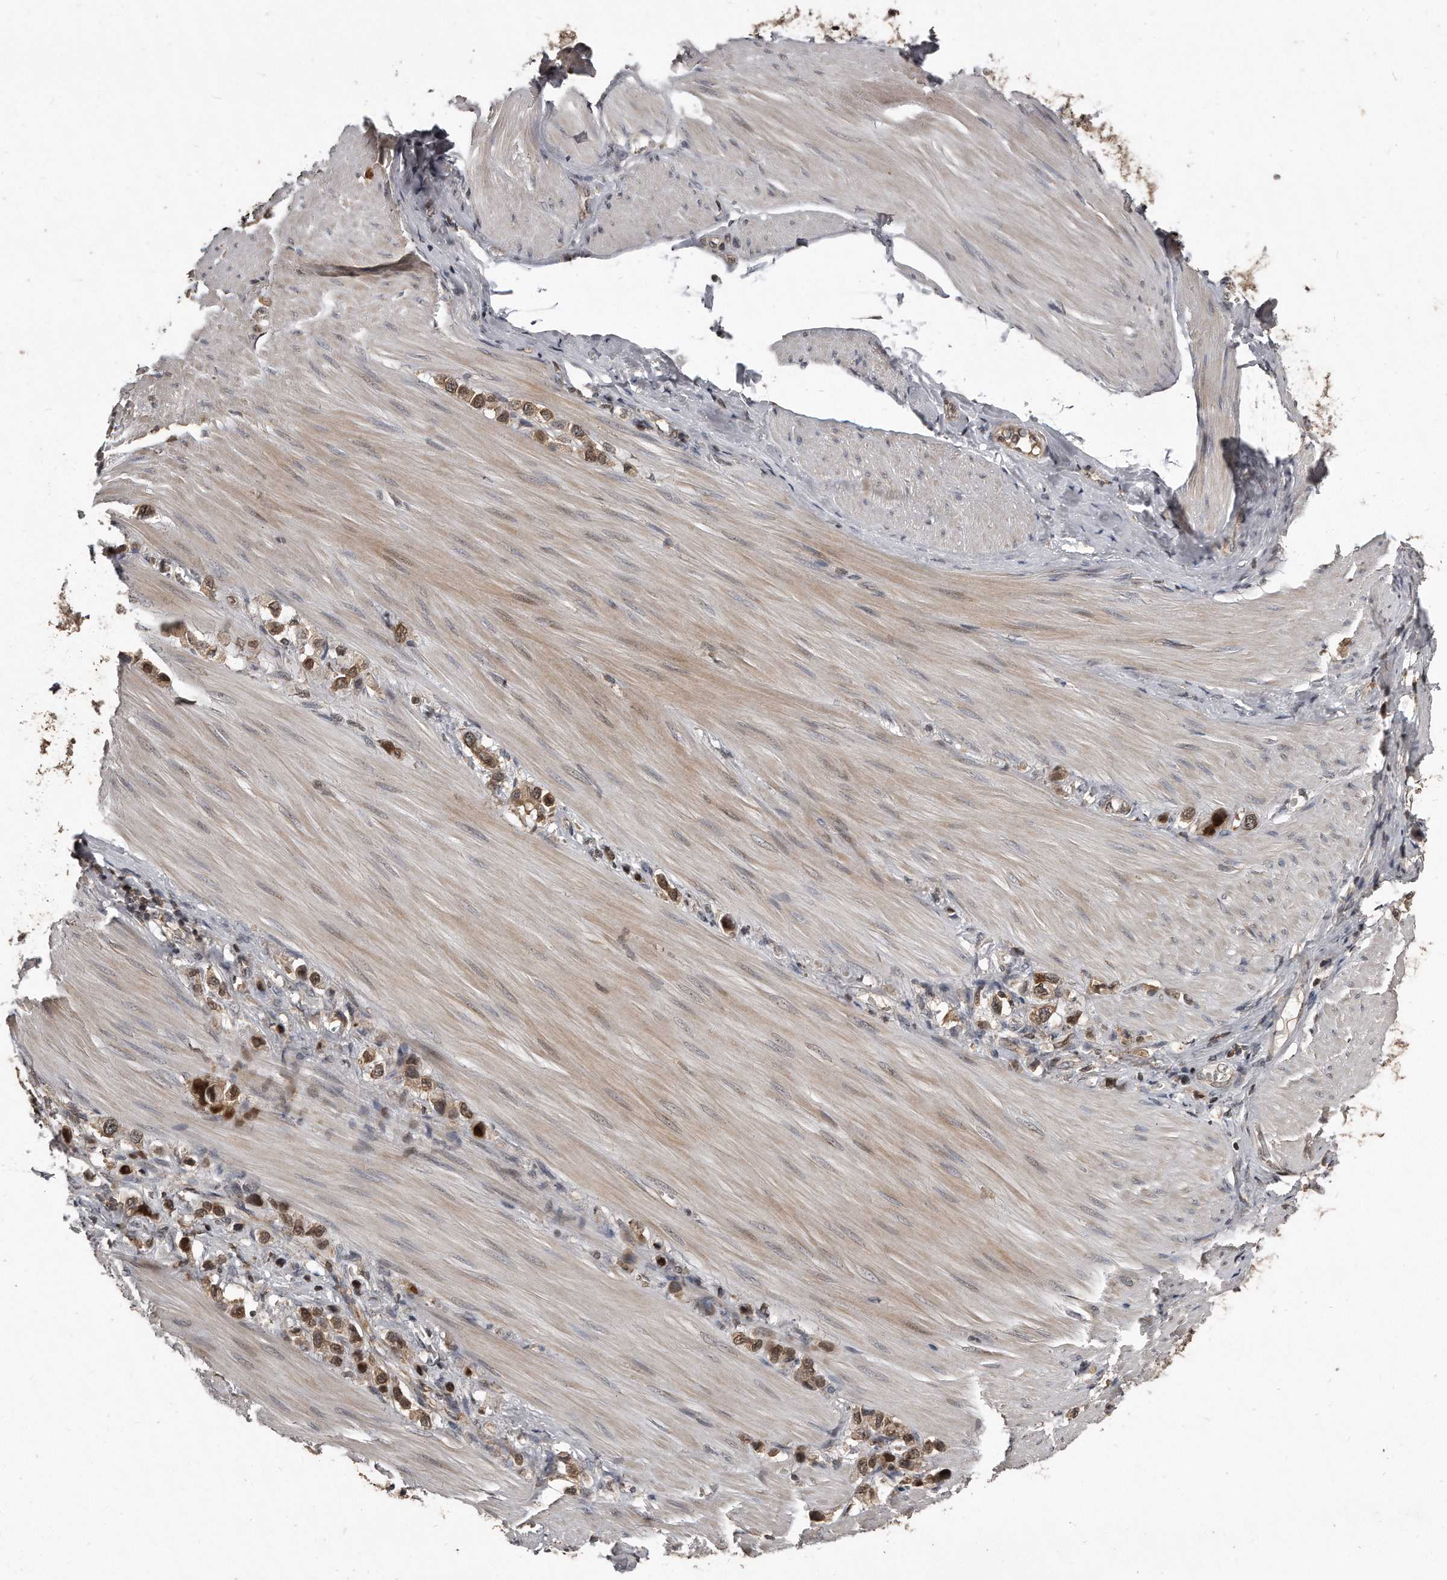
{"staining": {"intensity": "moderate", "quantity": ">75%", "location": "cytoplasmic/membranous,nuclear"}, "tissue": "stomach cancer", "cell_type": "Tumor cells", "image_type": "cancer", "snomed": [{"axis": "morphology", "description": "Adenocarcinoma, NOS"}, {"axis": "topography", "description": "Stomach"}], "caption": "This is a micrograph of immunohistochemistry staining of adenocarcinoma (stomach), which shows moderate positivity in the cytoplasmic/membranous and nuclear of tumor cells.", "gene": "GCH1", "patient": {"sex": "female", "age": 65}}